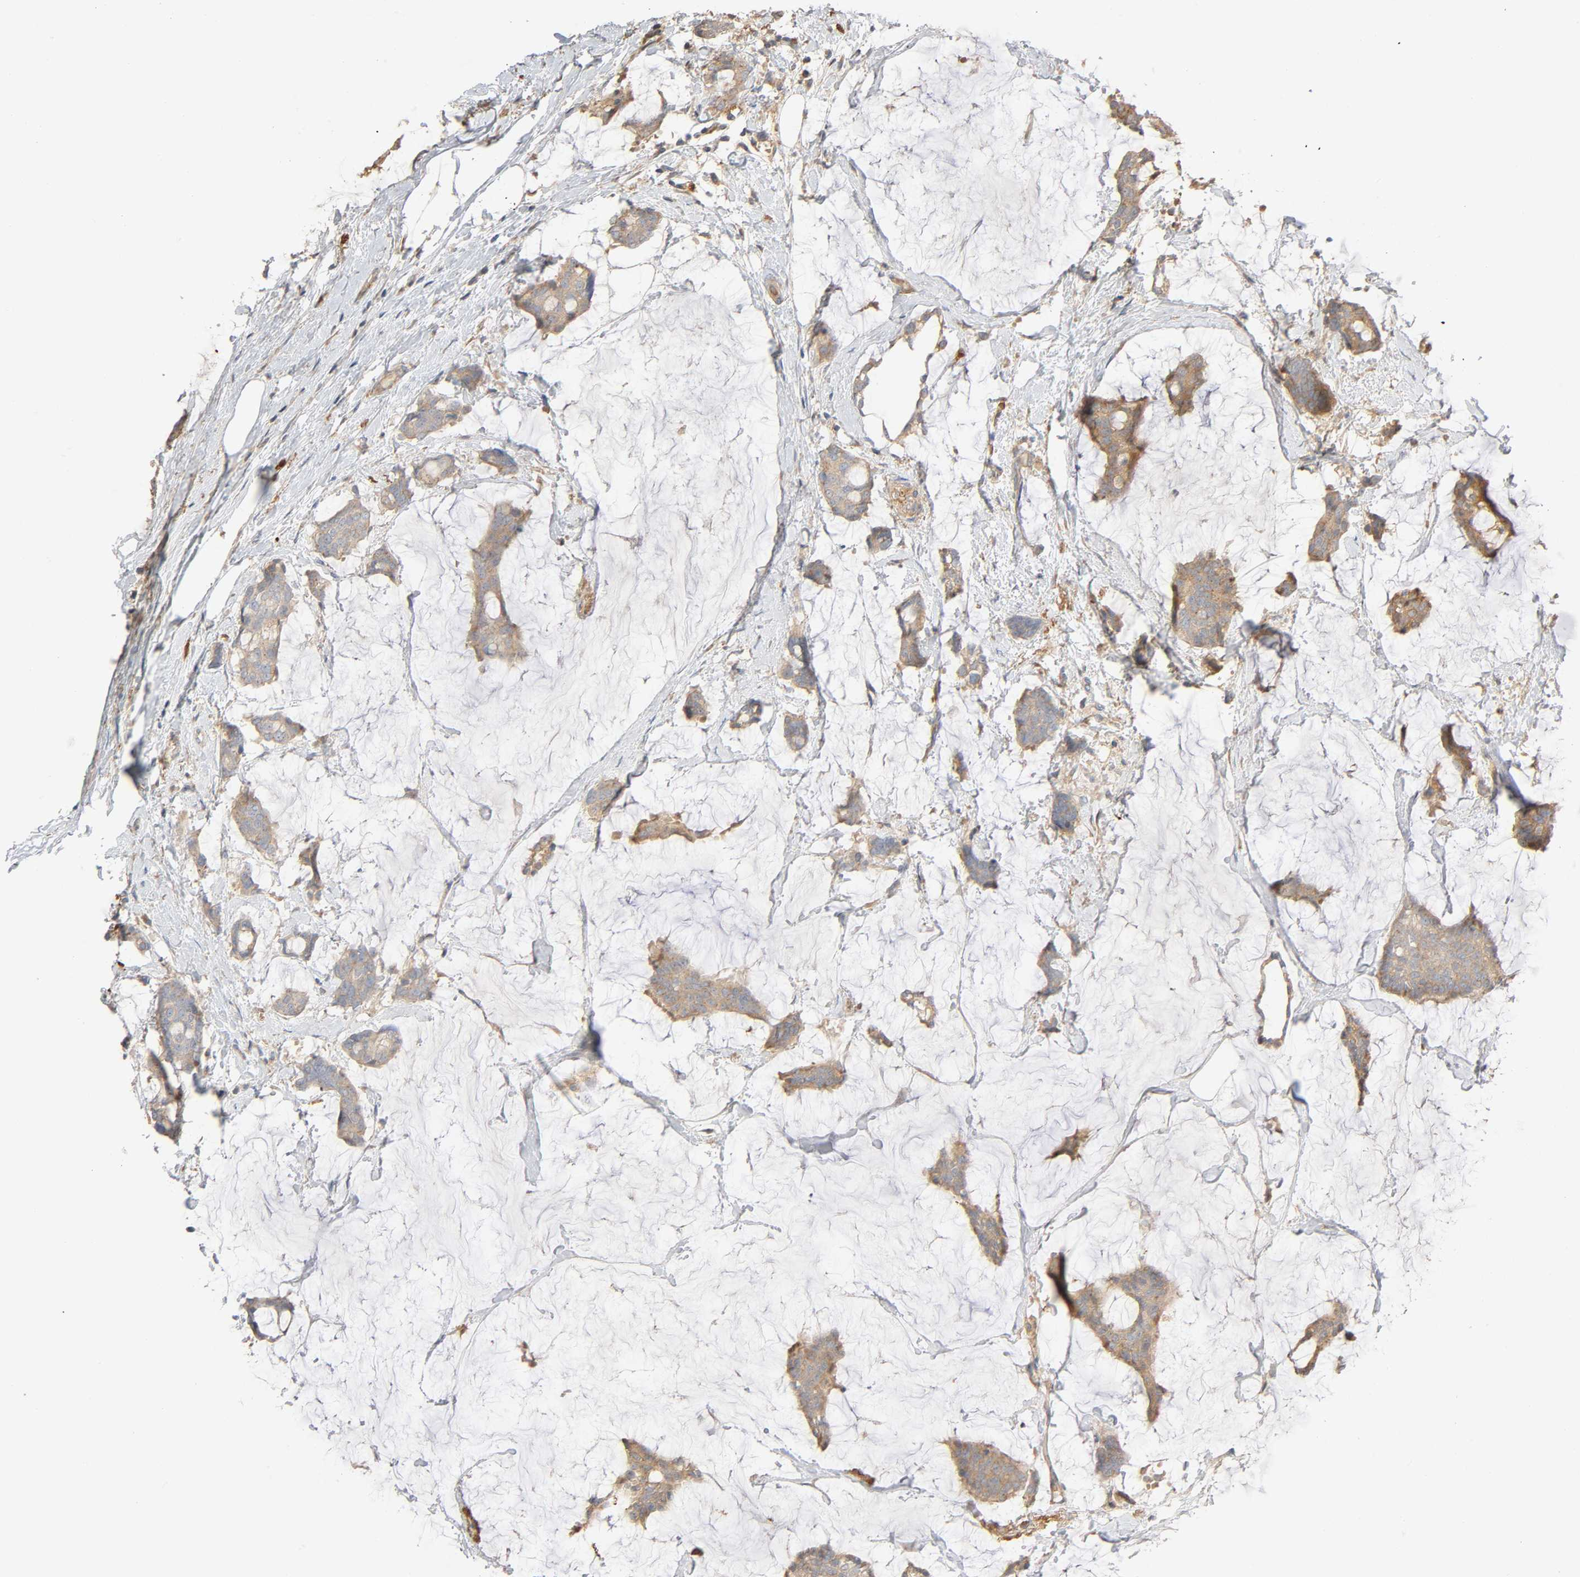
{"staining": {"intensity": "moderate", "quantity": ">75%", "location": "cytoplasmic/membranous"}, "tissue": "breast cancer", "cell_type": "Tumor cells", "image_type": "cancer", "snomed": [{"axis": "morphology", "description": "Duct carcinoma"}, {"axis": "topography", "description": "Breast"}], "caption": "Immunohistochemical staining of breast cancer (invasive ductal carcinoma) shows moderate cytoplasmic/membranous protein positivity in approximately >75% of tumor cells. The staining was performed using DAB (3,3'-diaminobenzidine) to visualize the protein expression in brown, while the nuclei were stained in blue with hematoxylin (Magnification: 20x).", "gene": "SGSM1", "patient": {"sex": "female", "age": 93}}